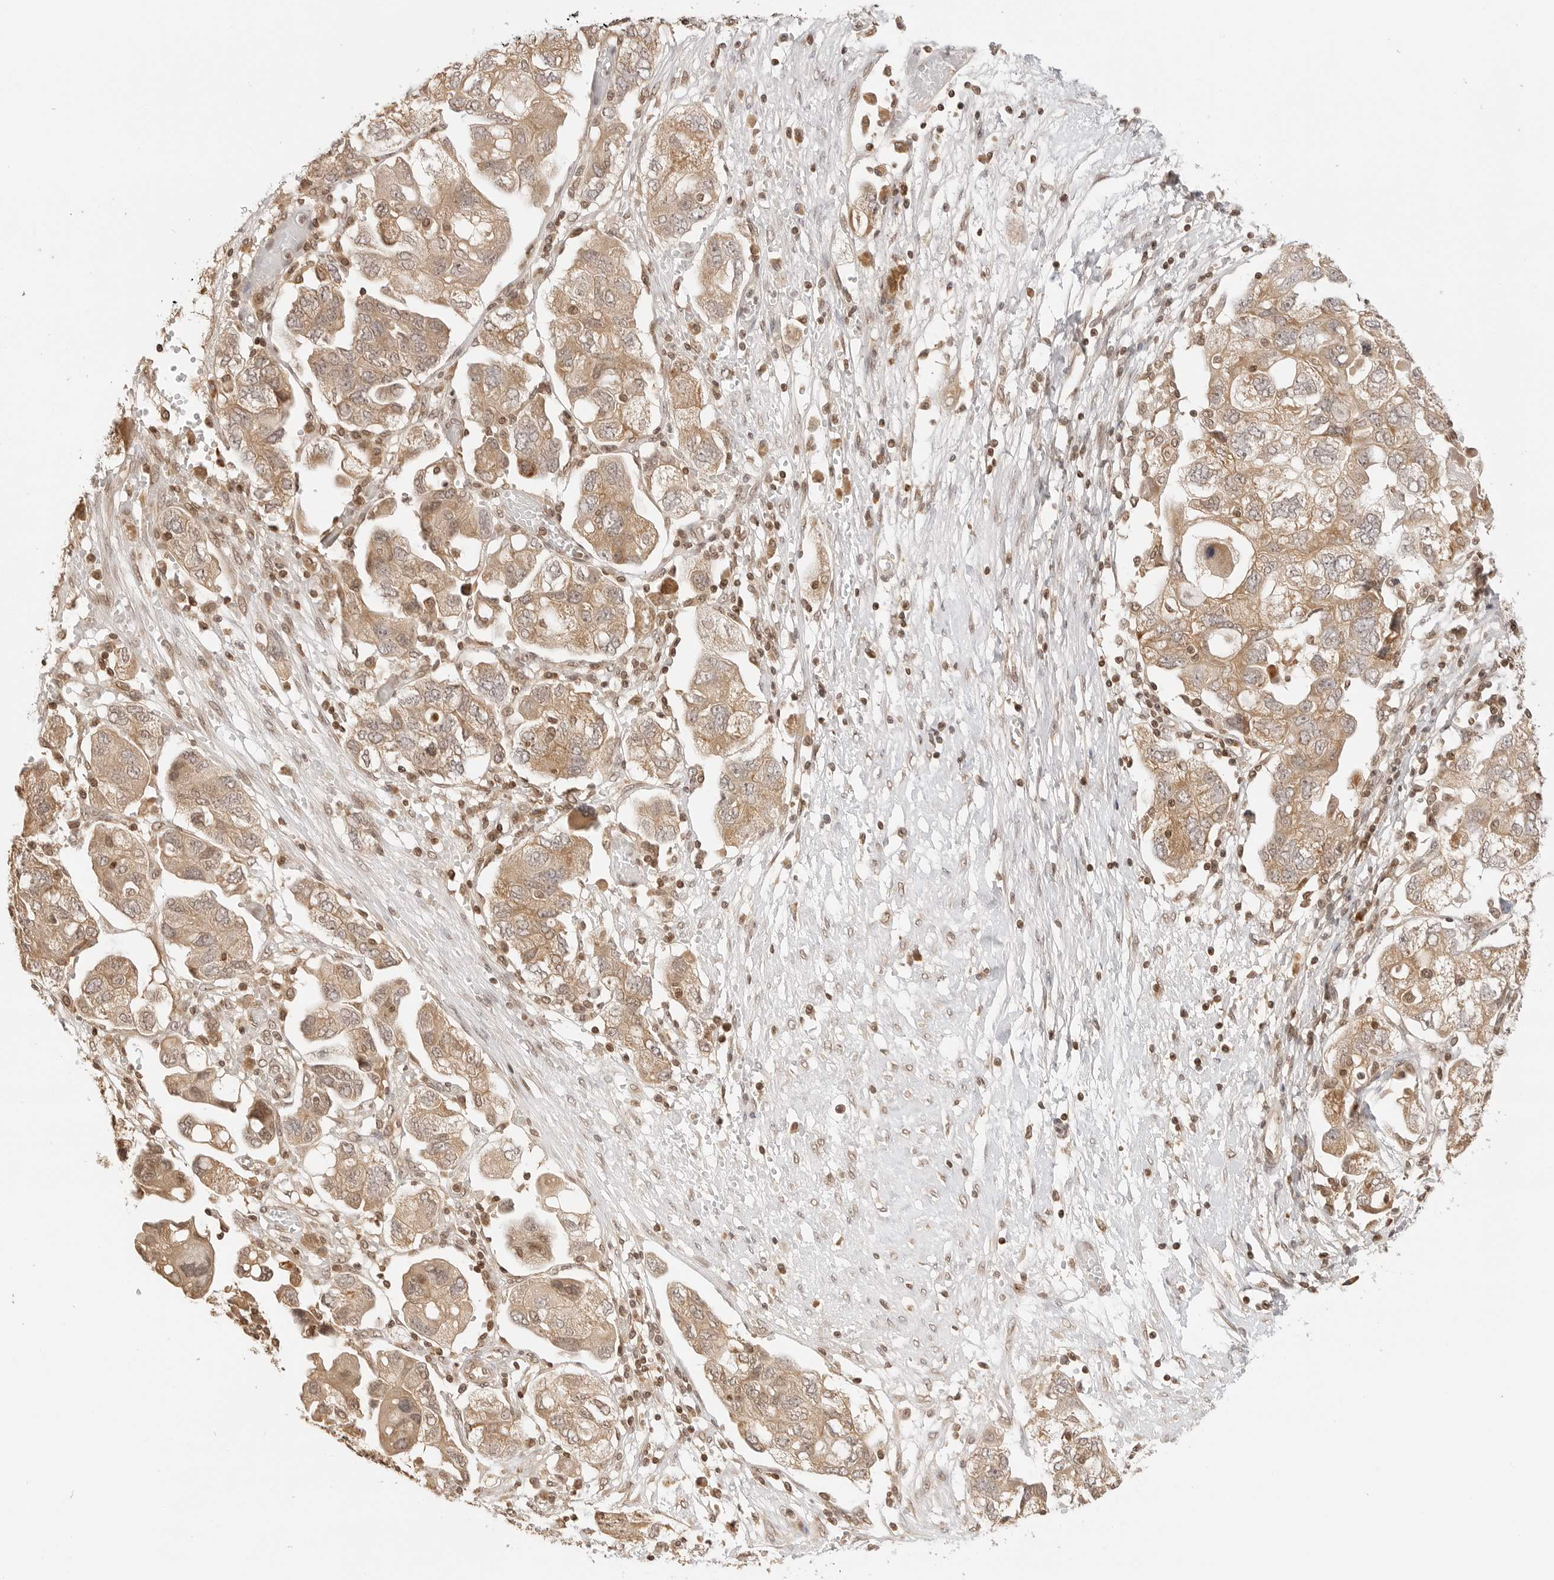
{"staining": {"intensity": "moderate", "quantity": ">75%", "location": "cytoplasmic/membranous,nuclear"}, "tissue": "ovarian cancer", "cell_type": "Tumor cells", "image_type": "cancer", "snomed": [{"axis": "morphology", "description": "Carcinoma, NOS"}, {"axis": "morphology", "description": "Cystadenocarcinoma, serous, NOS"}, {"axis": "topography", "description": "Ovary"}], "caption": "This photomicrograph reveals immunohistochemistry (IHC) staining of human serous cystadenocarcinoma (ovarian), with medium moderate cytoplasmic/membranous and nuclear staining in approximately >75% of tumor cells.", "gene": "POLH", "patient": {"sex": "female", "age": 69}}